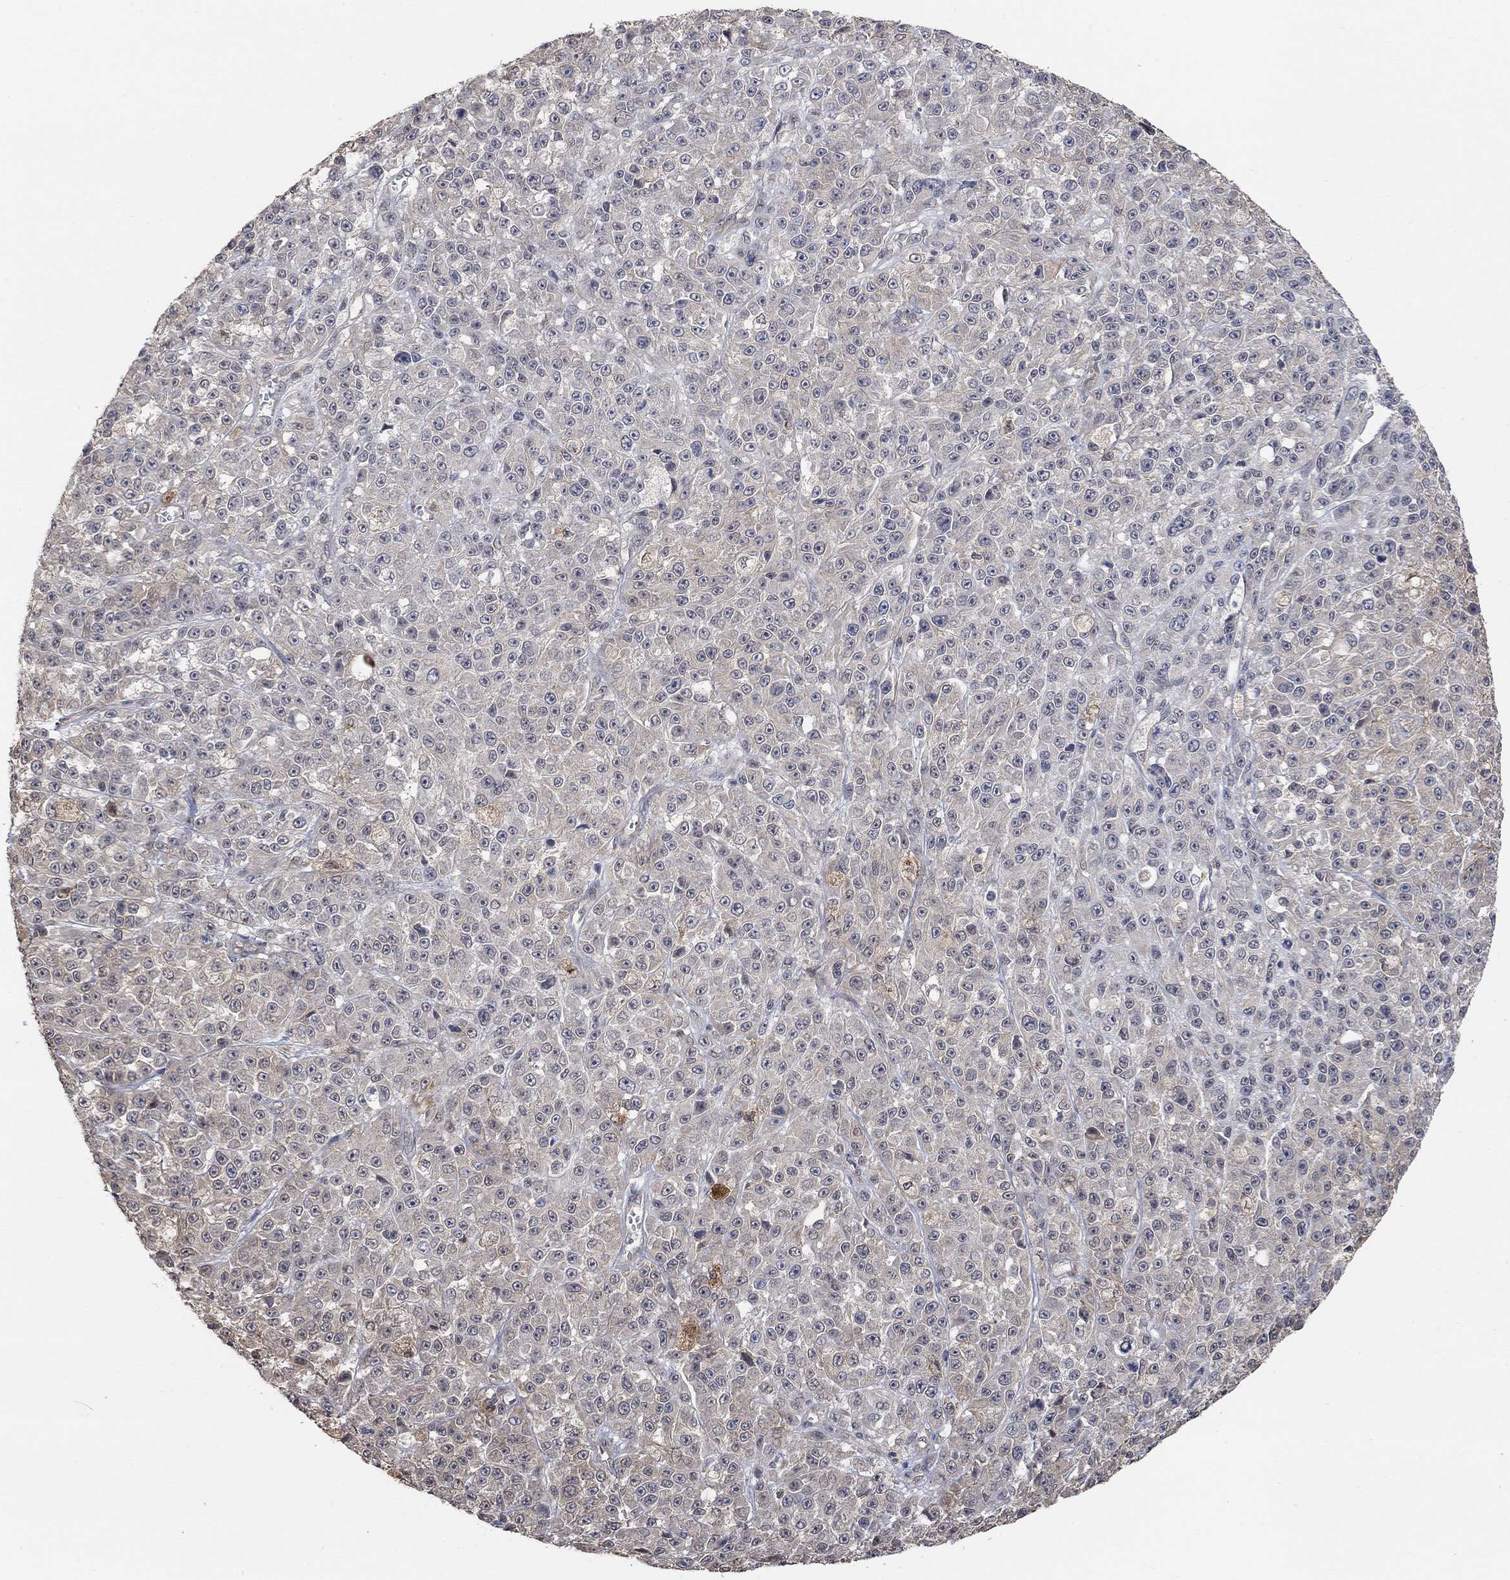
{"staining": {"intensity": "moderate", "quantity": "<25%", "location": "cytoplasmic/membranous"}, "tissue": "melanoma", "cell_type": "Tumor cells", "image_type": "cancer", "snomed": [{"axis": "morphology", "description": "Malignant melanoma, NOS"}, {"axis": "topography", "description": "Skin"}], "caption": "Malignant melanoma tissue reveals moderate cytoplasmic/membranous staining in approximately <25% of tumor cells", "gene": "UNC5B", "patient": {"sex": "female", "age": 58}}